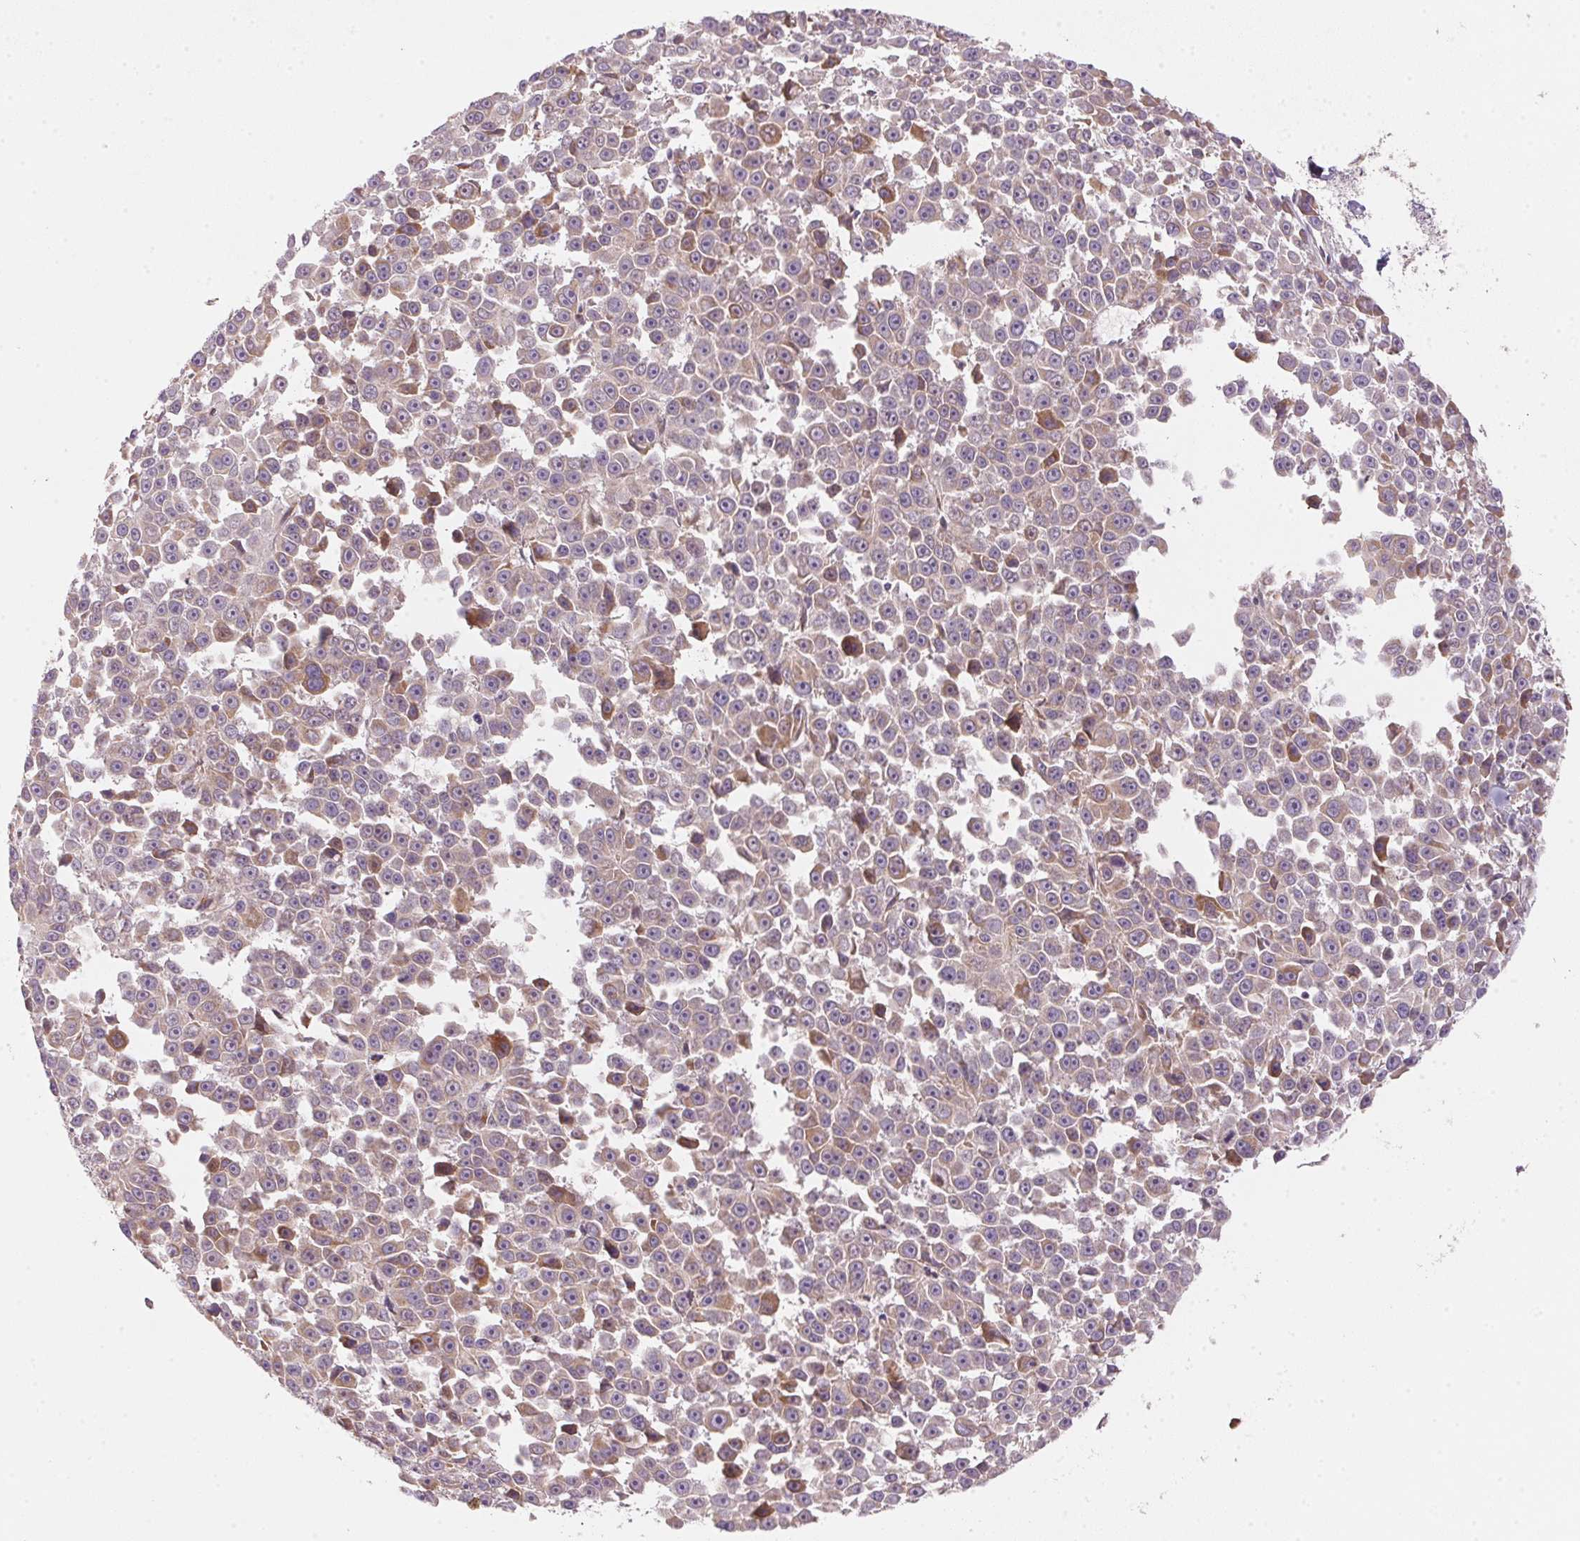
{"staining": {"intensity": "weak", "quantity": "<25%", "location": "cytoplasmic/membranous"}, "tissue": "melanoma", "cell_type": "Tumor cells", "image_type": "cancer", "snomed": [{"axis": "morphology", "description": "Malignant melanoma, NOS"}, {"axis": "topography", "description": "Skin"}], "caption": "Protein analysis of melanoma shows no significant expression in tumor cells. (Brightfield microscopy of DAB (3,3'-diaminobenzidine) immunohistochemistry at high magnification).", "gene": "BLOC1S2", "patient": {"sex": "female", "age": 66}}